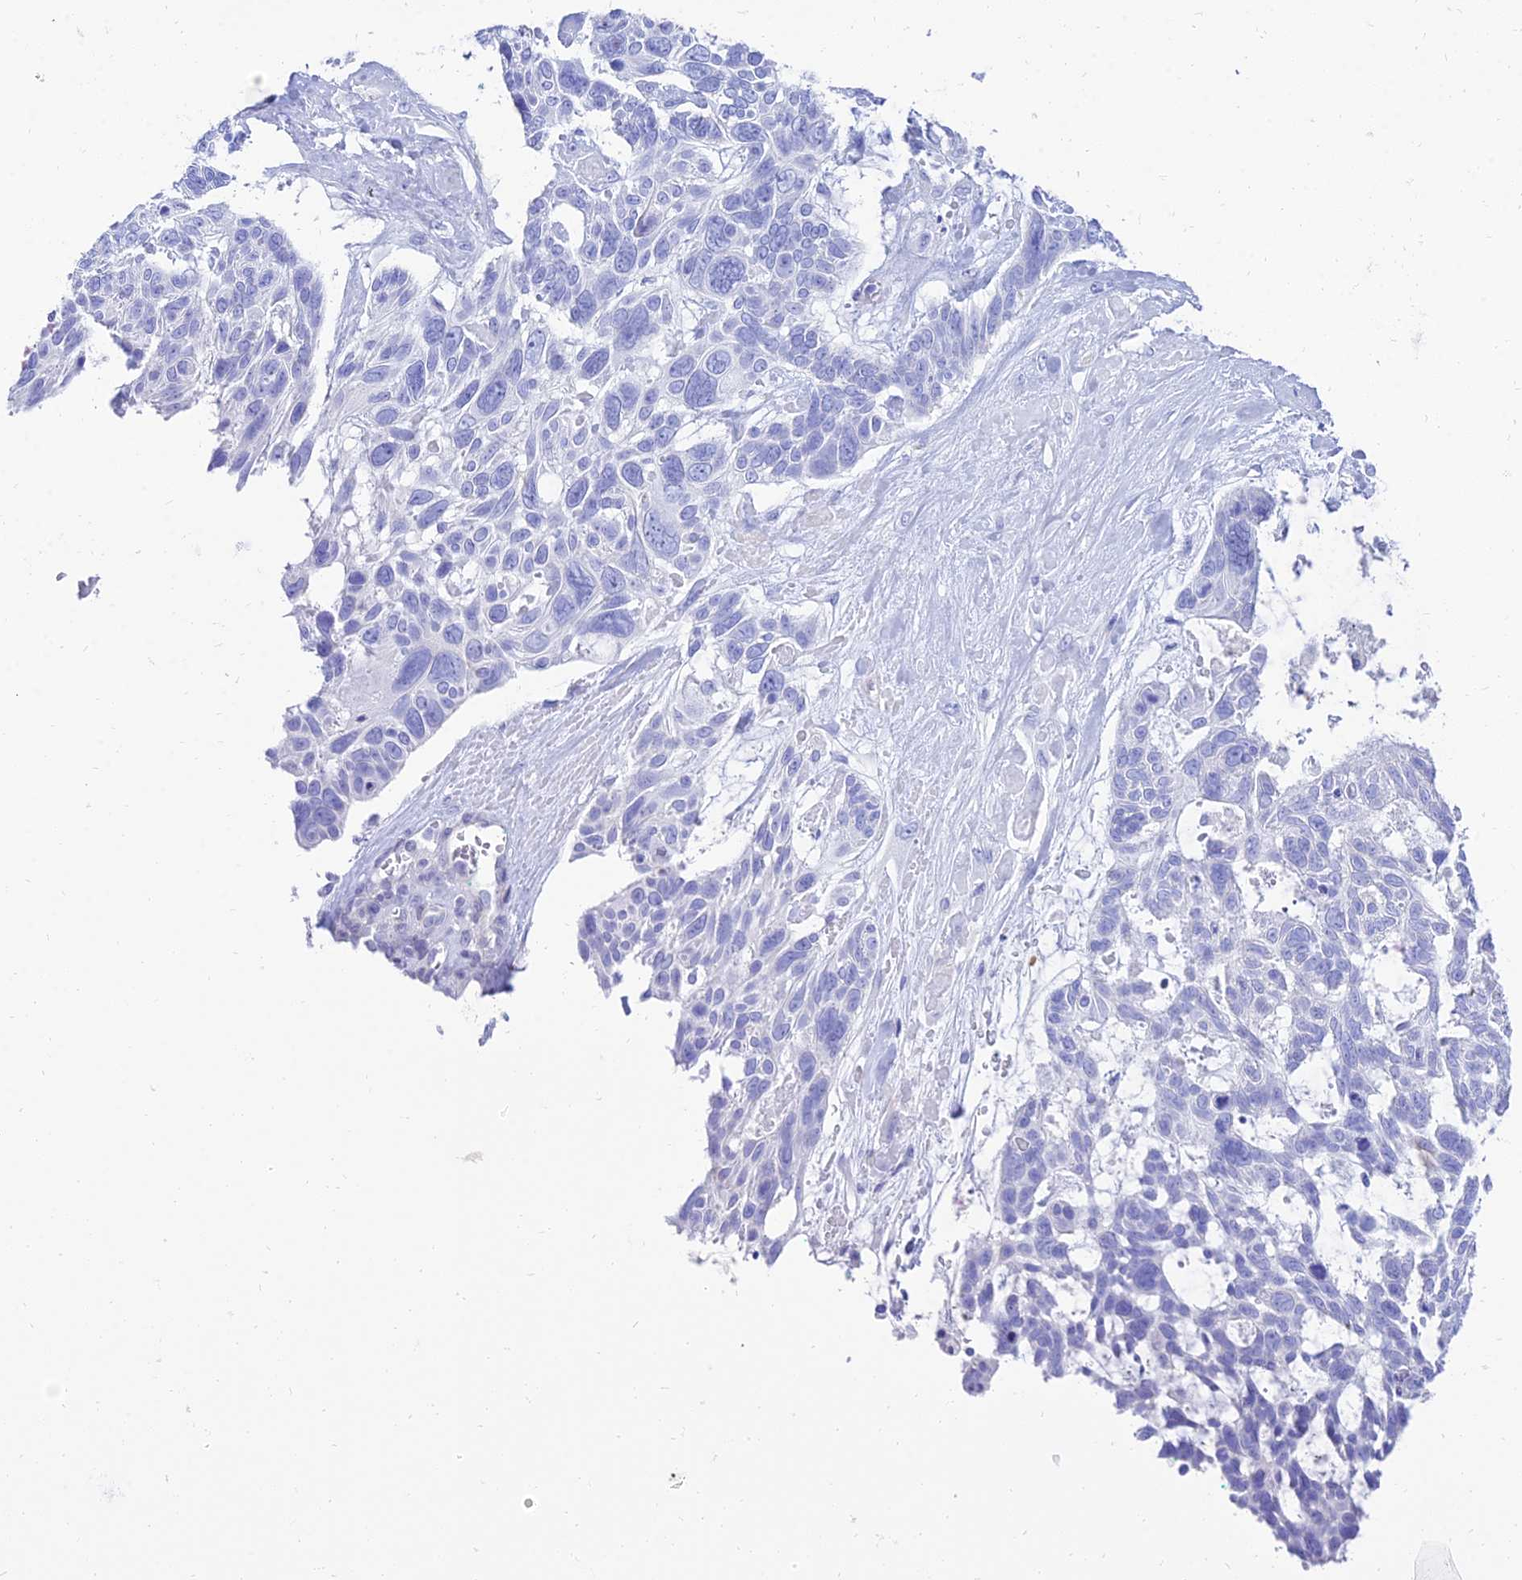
{"staining": {"intensity": "negative", "quantity": "none", "location": "none"}, "tissue": "skin cancer", "cell_type": "Tumor cells", "image_type": "cancer", "snomed": [{"axis": "morphology", "description": "Basal cell carcinoma"}, {"axis": "topography", "description": "Skin"}], "caption": "Immunohistochemistry histopathology image of human skin cancer (basal cell carcinoma) stained for a protein (brown), which exhibits no expression in tumor cells. Nuclei are stained in blue.", "gene": "TAC3", "patient": {"sex": "male", "age": 88}}